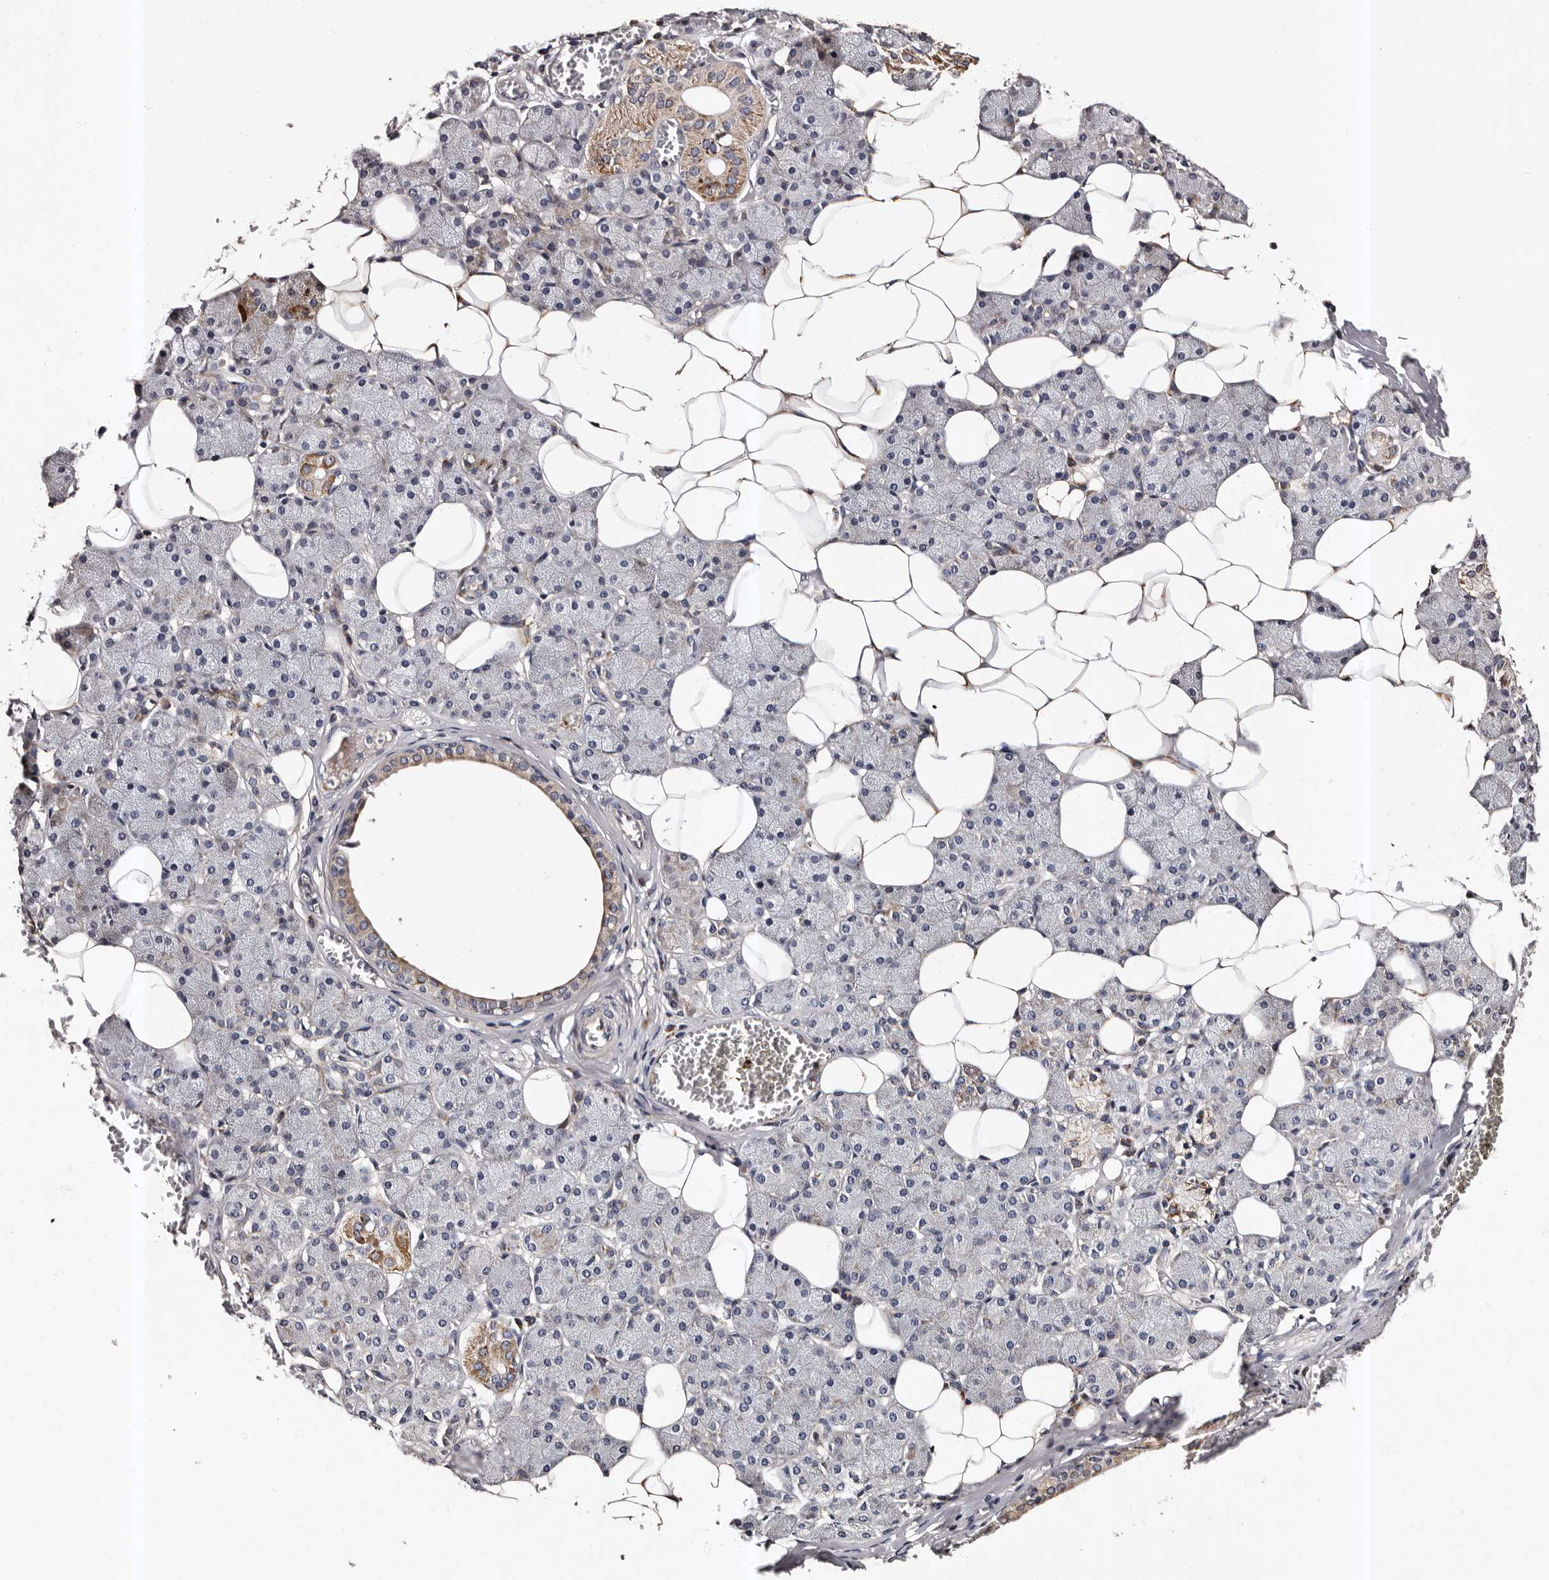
{"staining": {"intensity": "moderate", "quantity": "<25%", "location": "cytoplasmic/membranous"}, "tissue": "salivary gland", "cell_type": "Glandular cells", "image_type": "normal", "snomed": [{"axis": "morphology", "description": "Normal tissue, NOS"}, {"axis": "topography", "description": "Salivary gland"}], "caption": "Glandular cells show moderate cytoplasmic/membranous staining in approximately <25% of cells in normal salivary gland. The protein of interest is shown in brown color, while the nuclei are stained blue.", "gene": "ADCK5", "patient": {"sex": "female", "age": 33}}